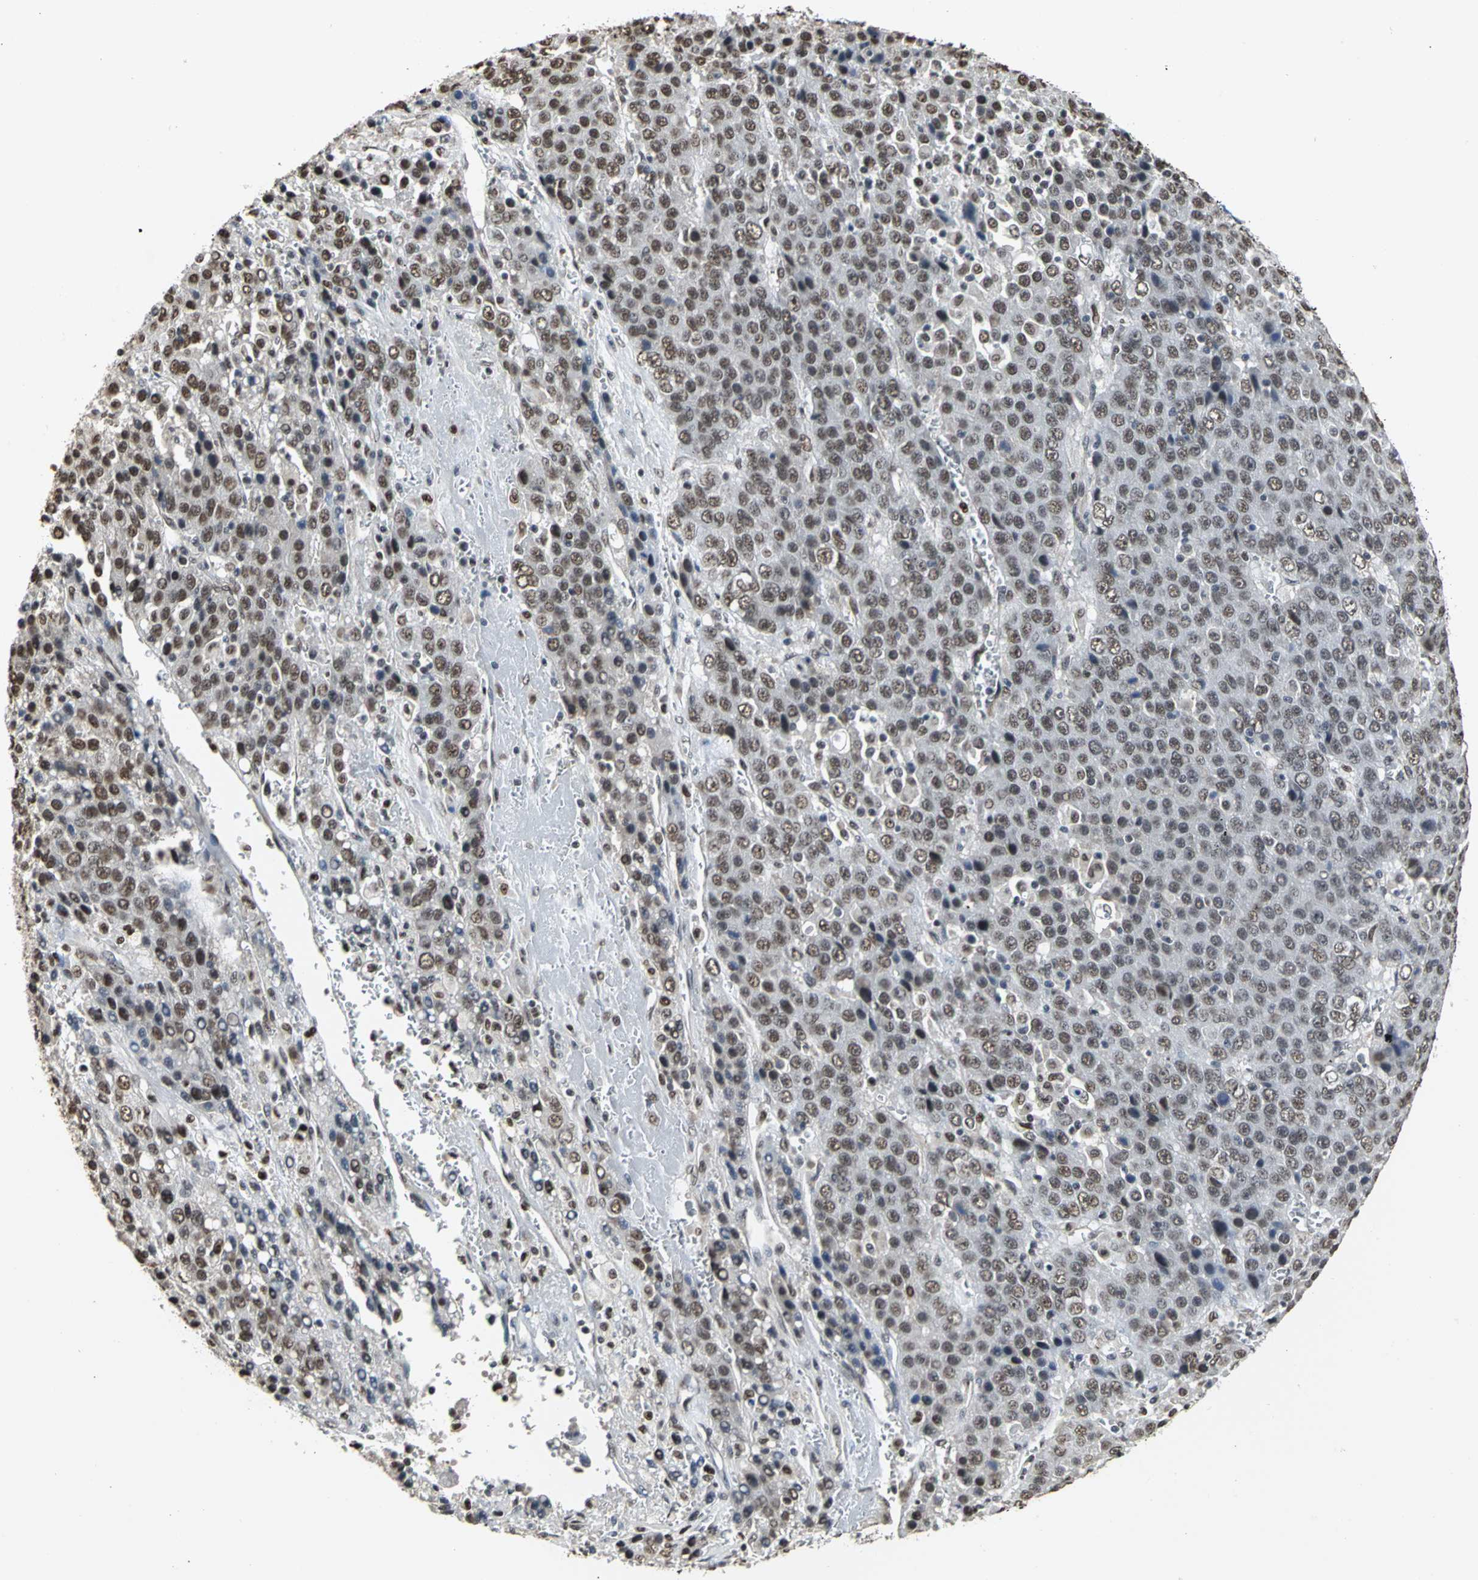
{"staining": {"intensity": "strong", "quantity": ">75%", "location": "nuclear"}, "tissue": "liver cancer", "cell_type": "Tumor cells", "image_type": "cancer", "snomed": [{"axis": "morphology", "description": "Carcinoma, Hepatocellular, NOS"}, {"axis": "topography", "description": "Liver"}], "caption": "Liver cancer tissue shows strong nuclear staining in approximately >75% of tumor cells", "gene": "CCDC88C", "patient": {"sex": "female", "age": 53}}